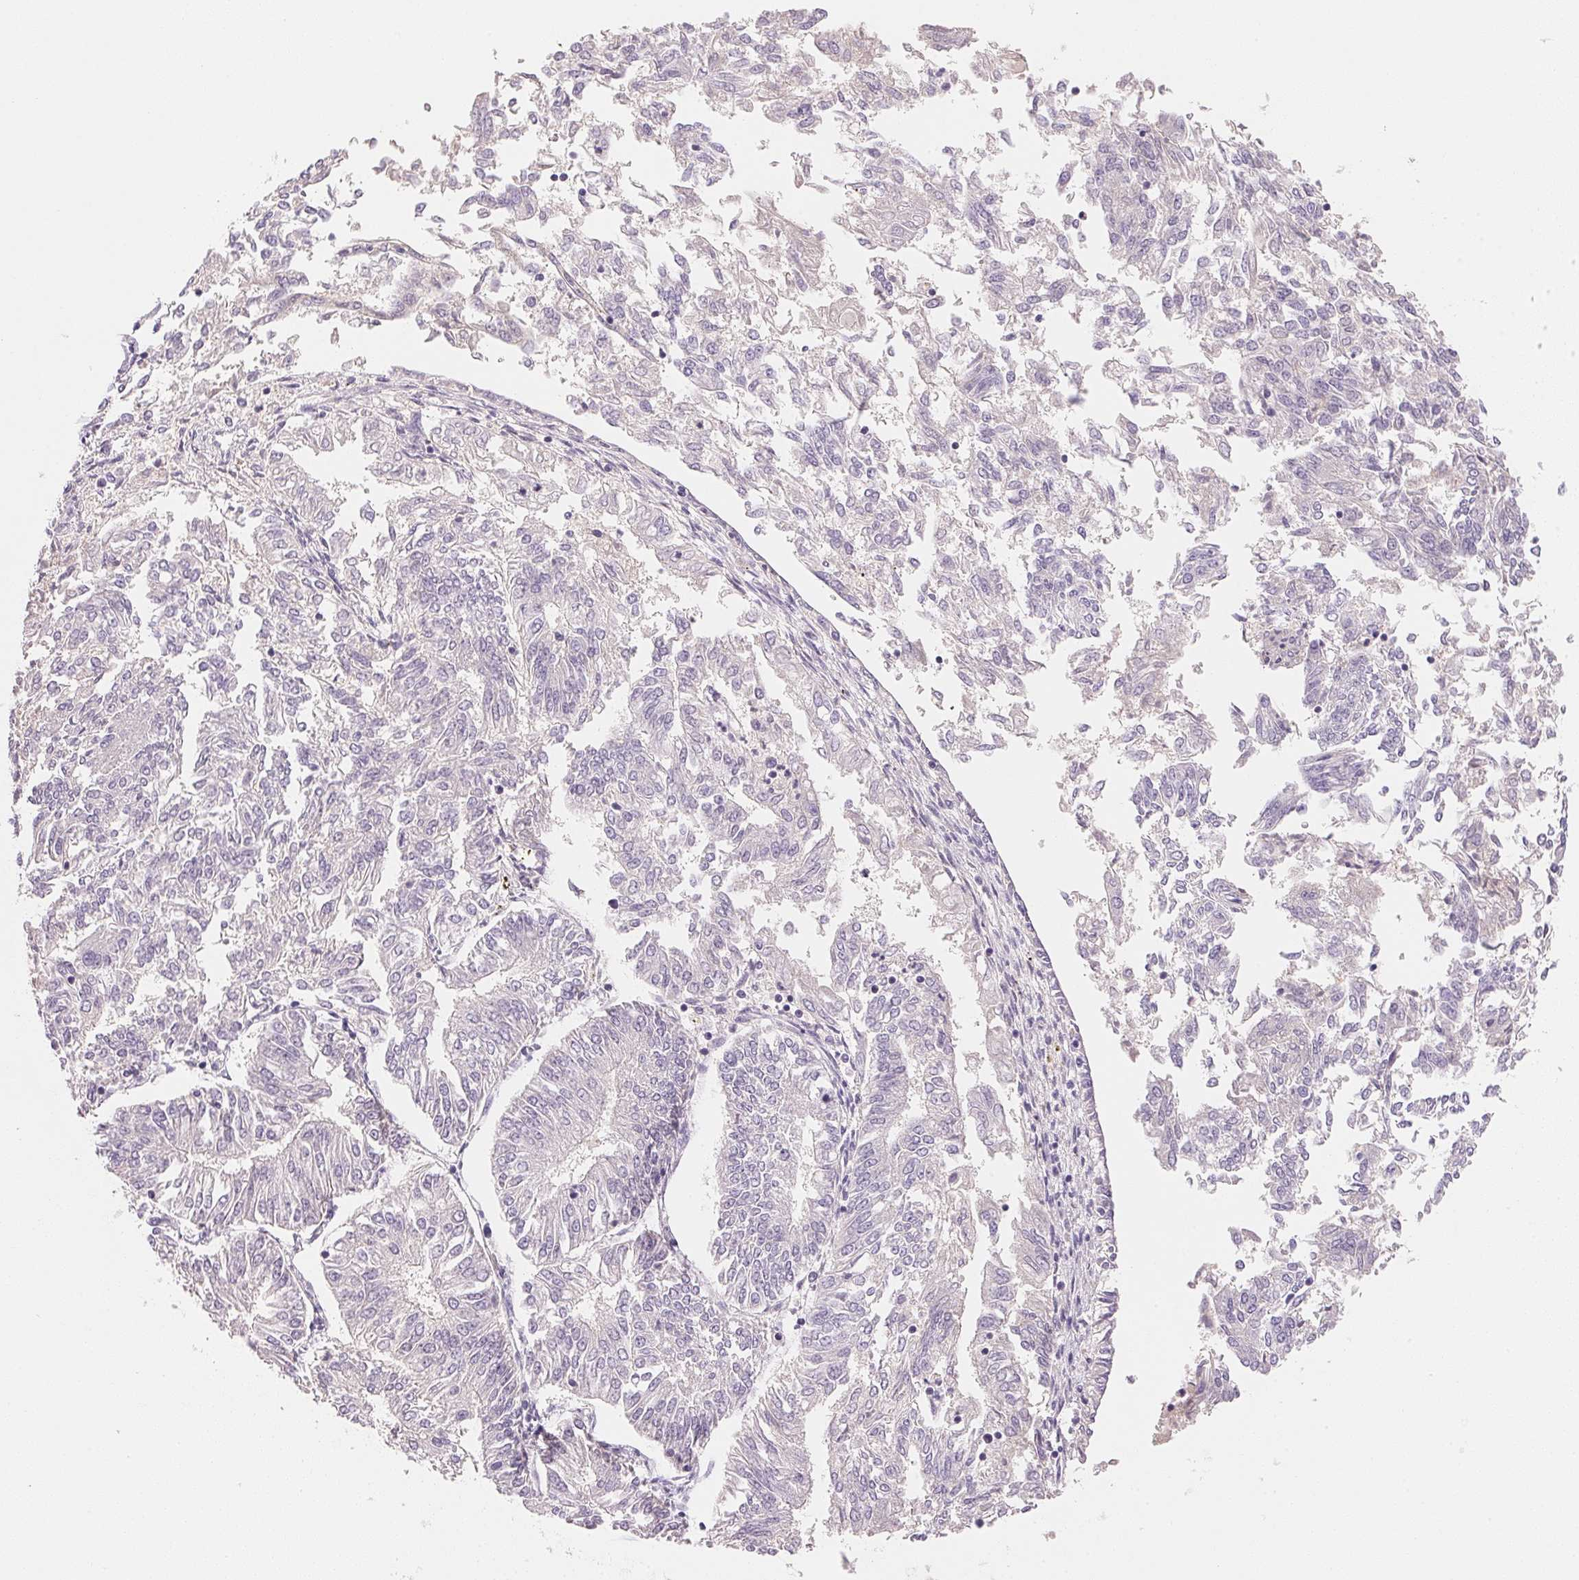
{"staining": {"intensity": "negative", "quantity": "none", "location": "none"}, "tissue": "endometrial cancer", "cell_type": "Tumor cells", "image_type": "cancer", "snomed": [{"axis": "morphology", "description": "Adenocarcinoma, NOS"}, {"axis": "topography", "description": "Endometrium"}], "caption": "IHC histopathology image of neoplastic tissue: endometrial cancer (adenocarcinoma) stained with DAB (3,3'-diaminobenzidine) reveals no significant protein expression in tumor cells. The staining is performed using DAB (3,3'-diaminobenzidine) brown chromogen with nuclei counter-stained in using hematoxylin.", "gene": "MCOLN3", "patient": {"sex": "female", "age": 58}}